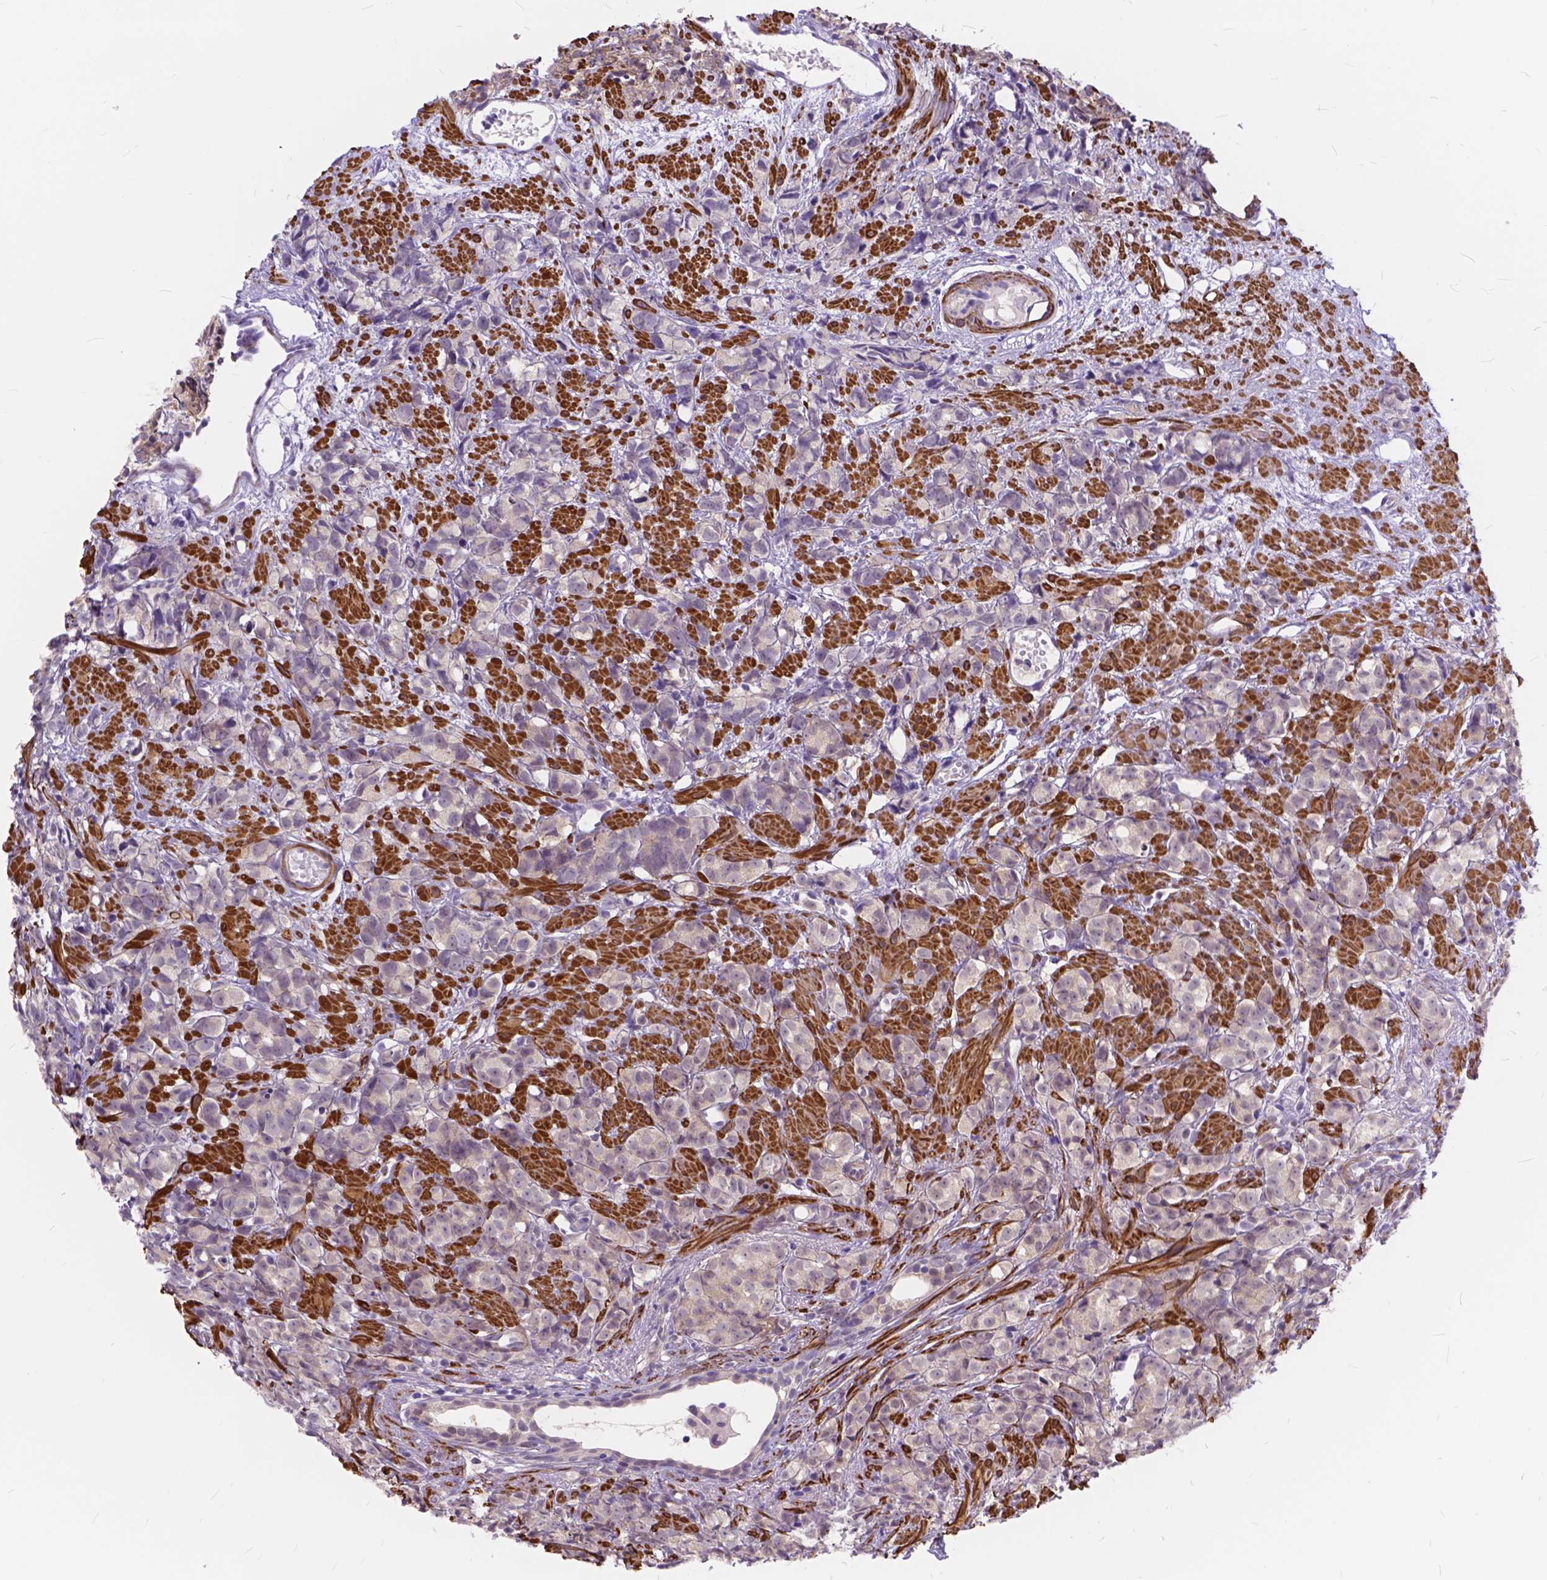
{"staining": {"intensity": "negative", "quantity": "none", "location": "none"}, "tissue": "prostate cancer", "cell_type": "Tumor cells", "image_type": "cancer", "snomed": [{"axis": "morphology", "description": "Adenocarcinoma, High grade"}, {"axis": "topography", "description": "Prostate"}], "caption": "The image shows no staining of tumor cells in prostate cancer (high-grade adenocarcinoma).", "gene": "MAN2C1", "patient": {"sex": "male", "age": 81}}